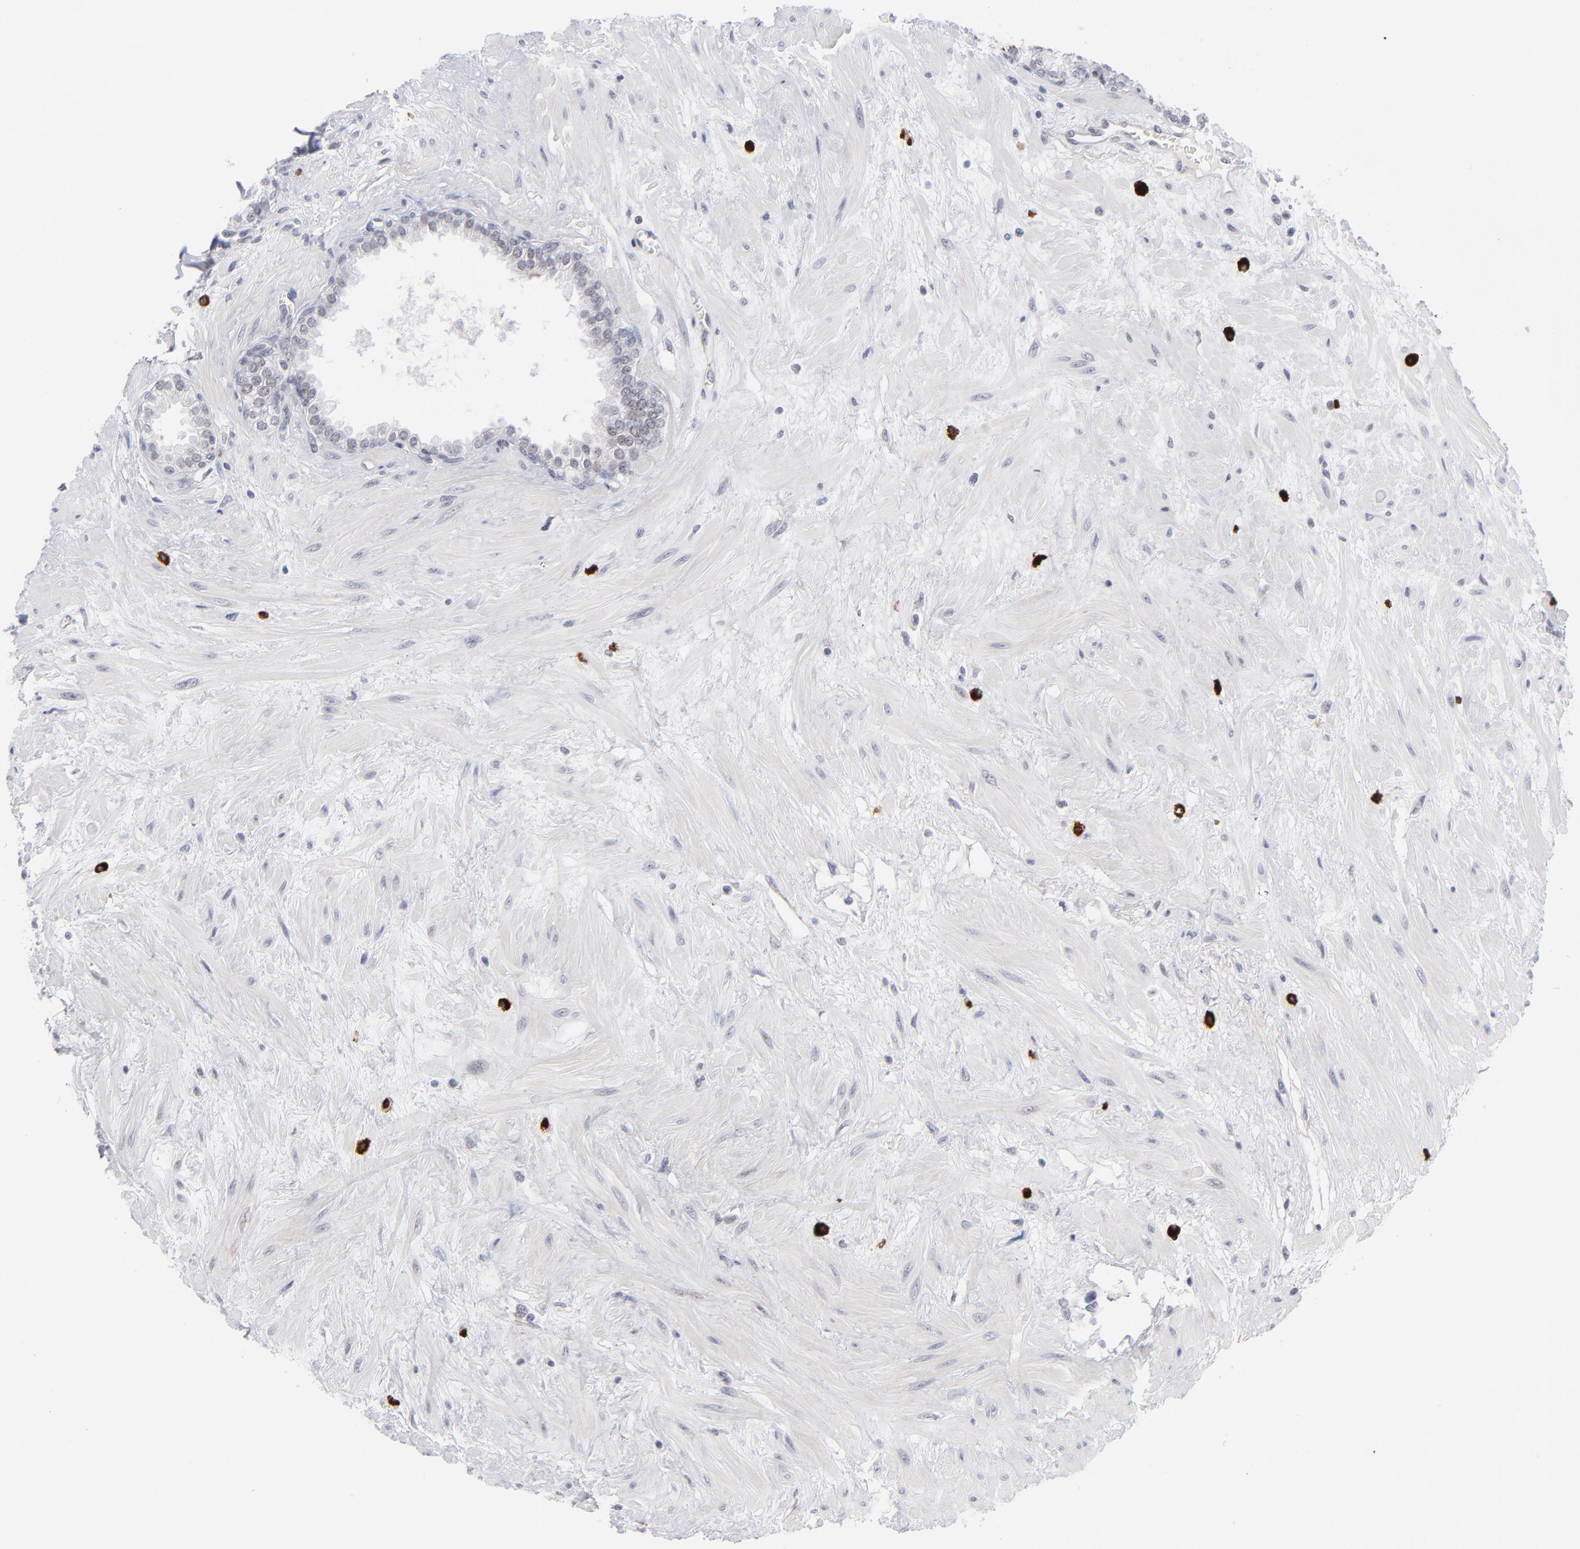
{"staining": {"intensity": "weak", "quantity": "25%-75%", "location": "nuclear"}, "tissue": "prostate", "cell_type": "Glandular cells", "image_type": "normal", "snomed": [{"axis": "morphology", "description": "Normal tissue, NOS"}, {"axis": "topography", "description": "Prostate"}], "caption": "Weak nuclear staining is appreciated in approximately 25%-75% of glandular cells in benign prostate.", "gene": "NBN", "patient": {"sex": "male", "age": 64}}